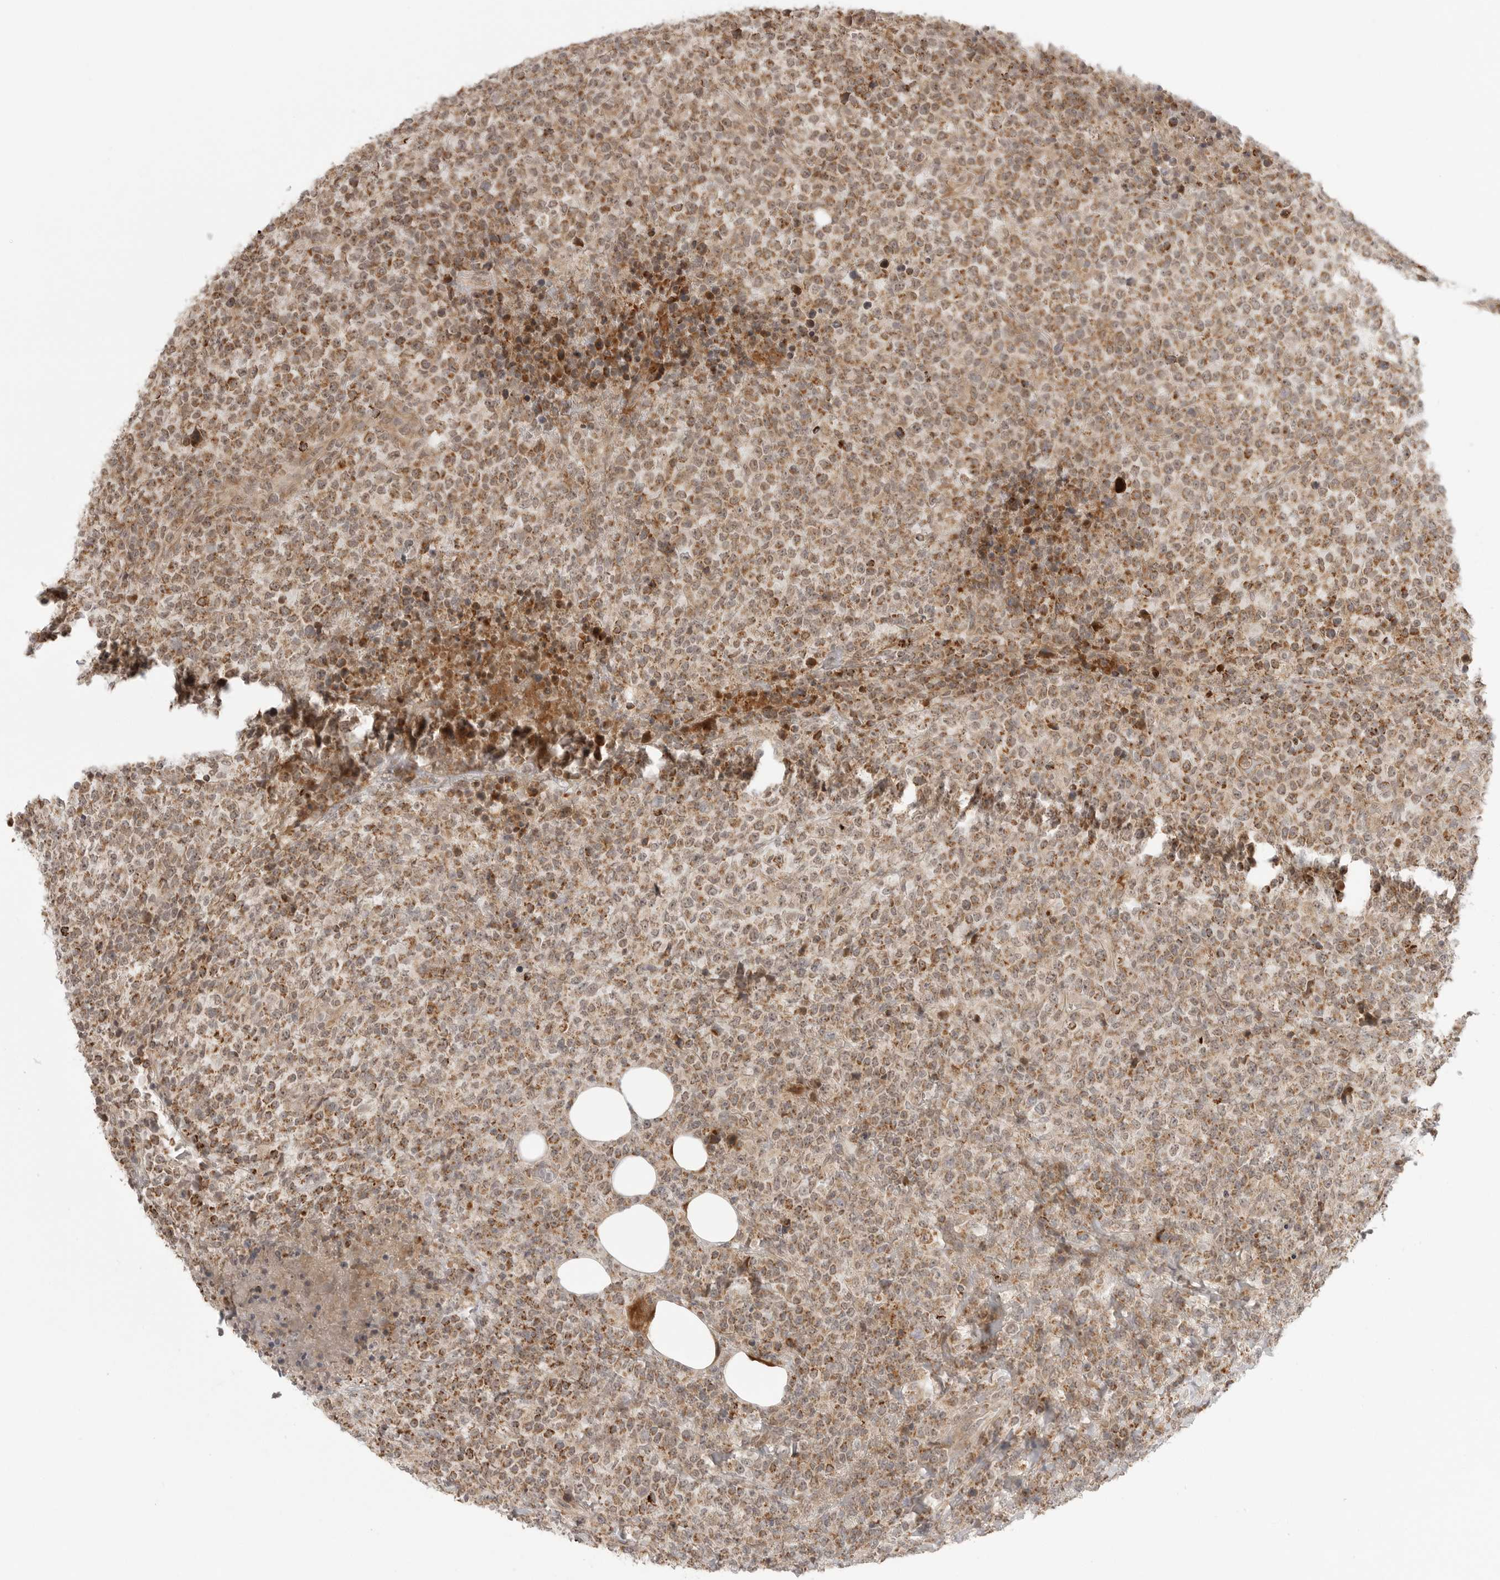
{"staining": {"intensity": "moderate", "quantity": ">75%", "location": "cytoplasmic/membranous"}, "tissue": "lymphoma", "cell_type": "Tumor cells", "image_type": "cancer", "snomed": [{"axis": "morphology", "description": "Malignant lymphoma, non-Hodgkin's type, High grade"}, {"axis": "topography", "description": "Lymph node"}], "caption": "High-grade malignant lymphoma, non-Hodgkin's type tissue displays moderate cytoplasmic/membranous staining in about >75% of tumor cells", "gene": "KALRN", "patient": {"sex": "male", "age": 13}}